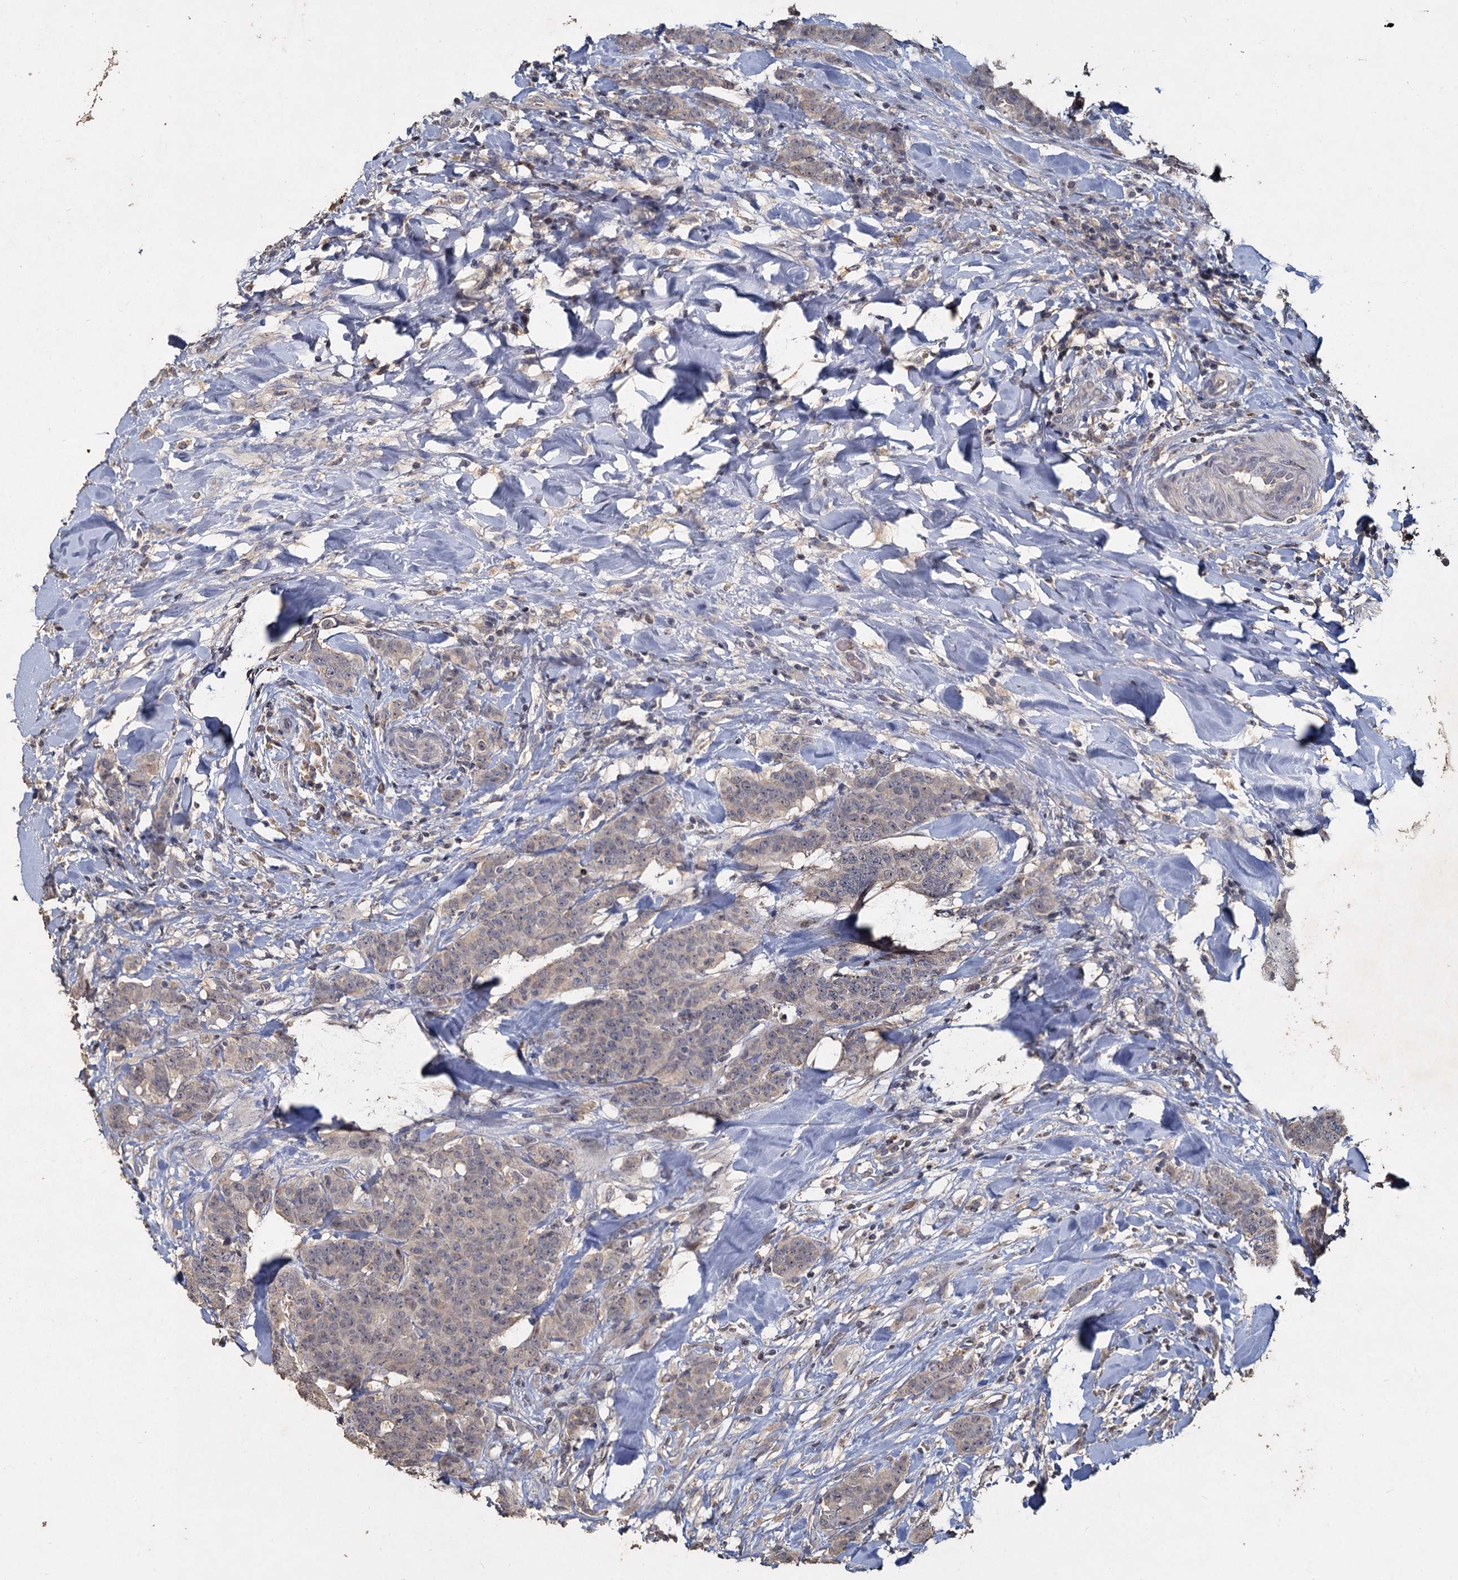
{"staining": {"intensity": "negative", "quantity": "none", "location": "none"}, "tissue": "breast cancer", "cell_type": "Tumor cells", "image_type": "cancer", "snomed": [{"axis": "morphology", "description": "Duct carcinoma"}, {"axis": "topography", "description": "Breast"}], "caption": "High magnification brightfield microscopy of breast cancer stained with DAB (brown) and counterstained with hematoxylin (blue): tumor cells show no significant expression.", "gene": "CCDC61", "patient": {"sex": "female", "age": 40}}